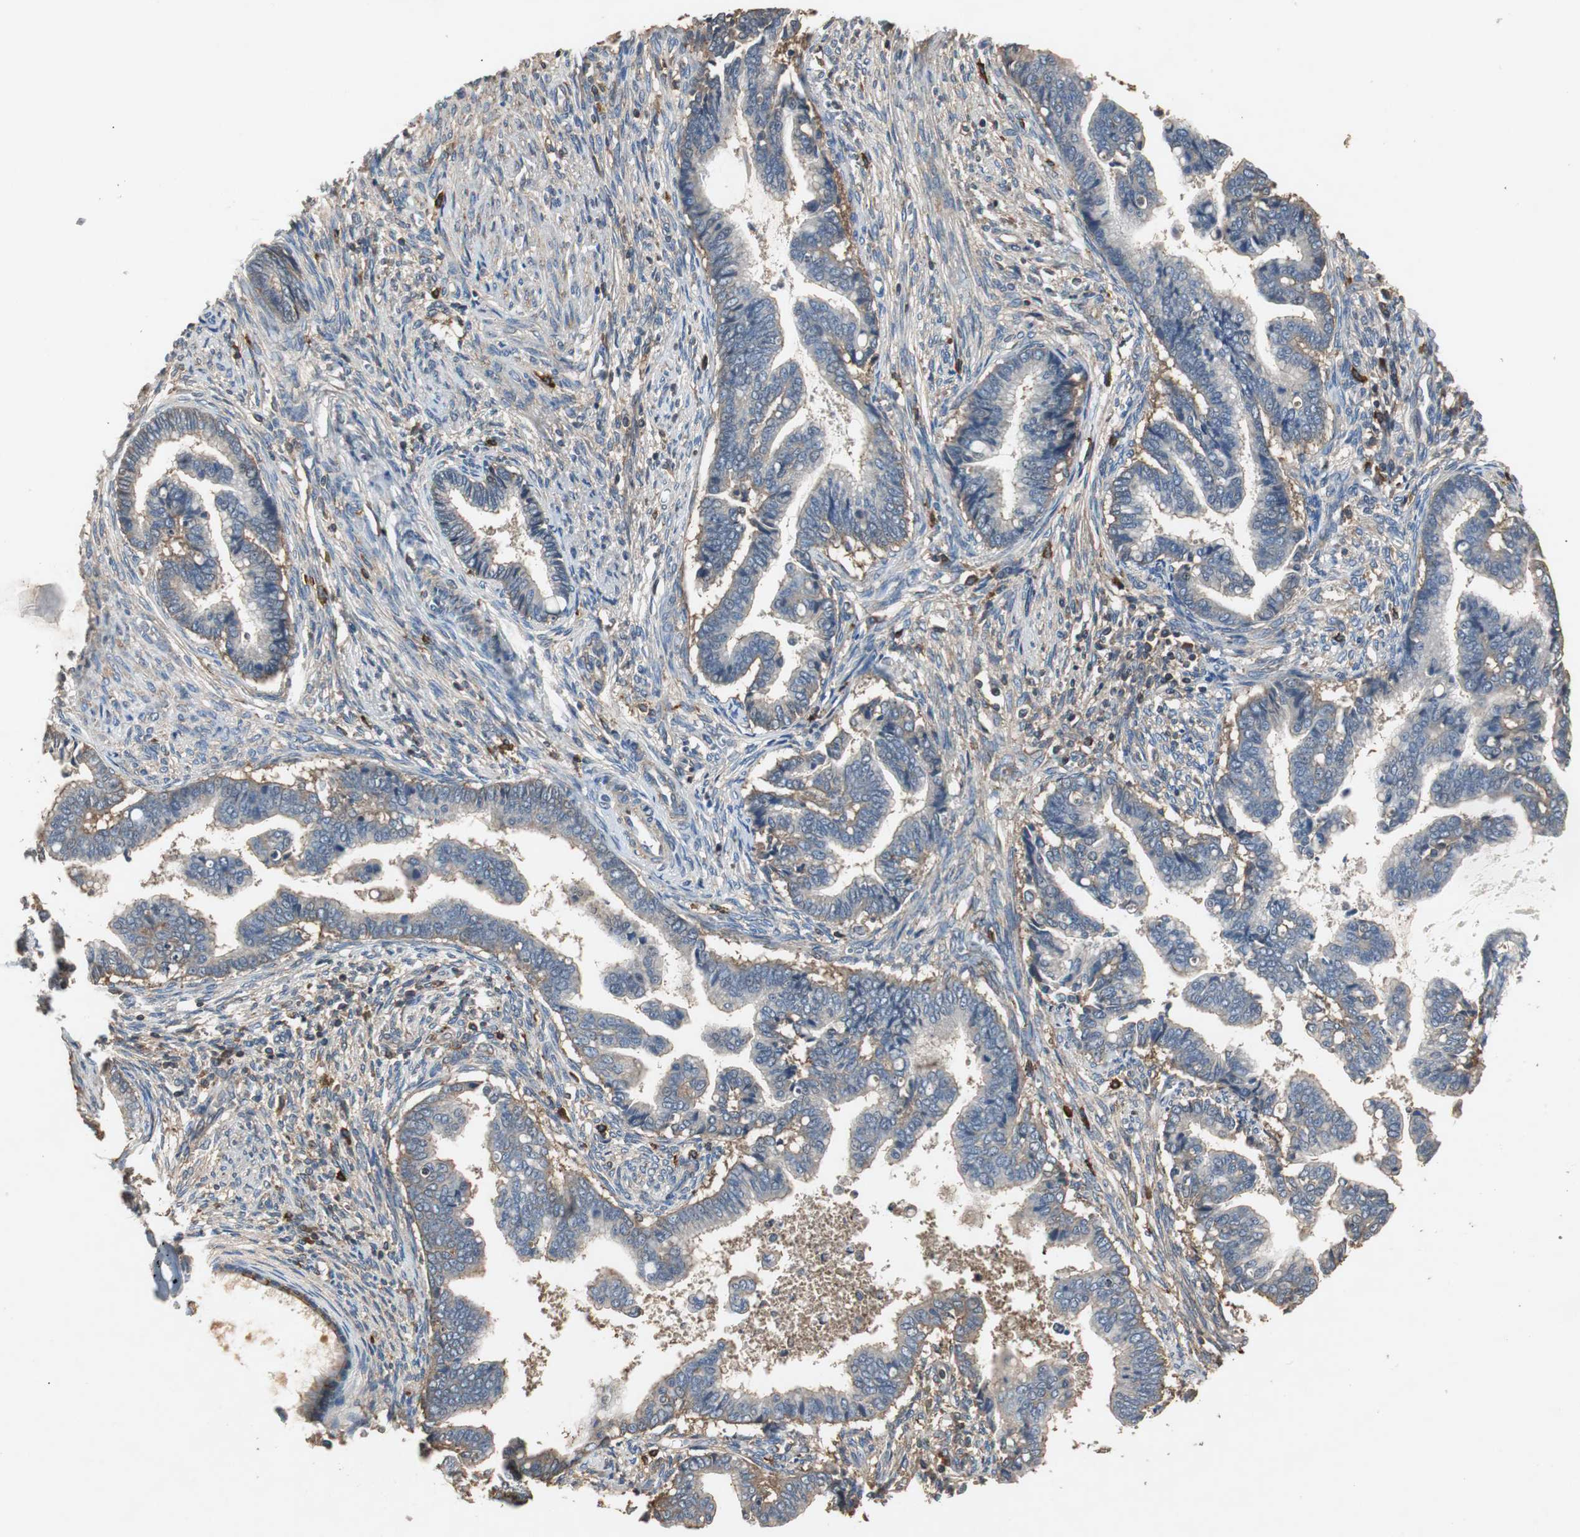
{"staining": {"intensity": "weak", "quantity": "<25%", "location": "cytoplasmic/membranous"}, "tissue": "cervical cancer", "cell_type": "Tumor cells", "image_type": "cancer", "snomed": [{"axis": "morphology", "description": "Adenocarcinoma, NOS"}, {"axis": "topography", "description": "Cervix"}], "caption": "Cervical adenocarcinoma was stained to show a protein in brown. There is no significant staining in tumor cells. The staining was performed using DAB to visualize the protein expression in brown, while the nuclei were stained in blue with hematoxylin (Magnification: 20x).", "gene": "TNFRSF14", "patient": {"sex": "female", "age": 44}}